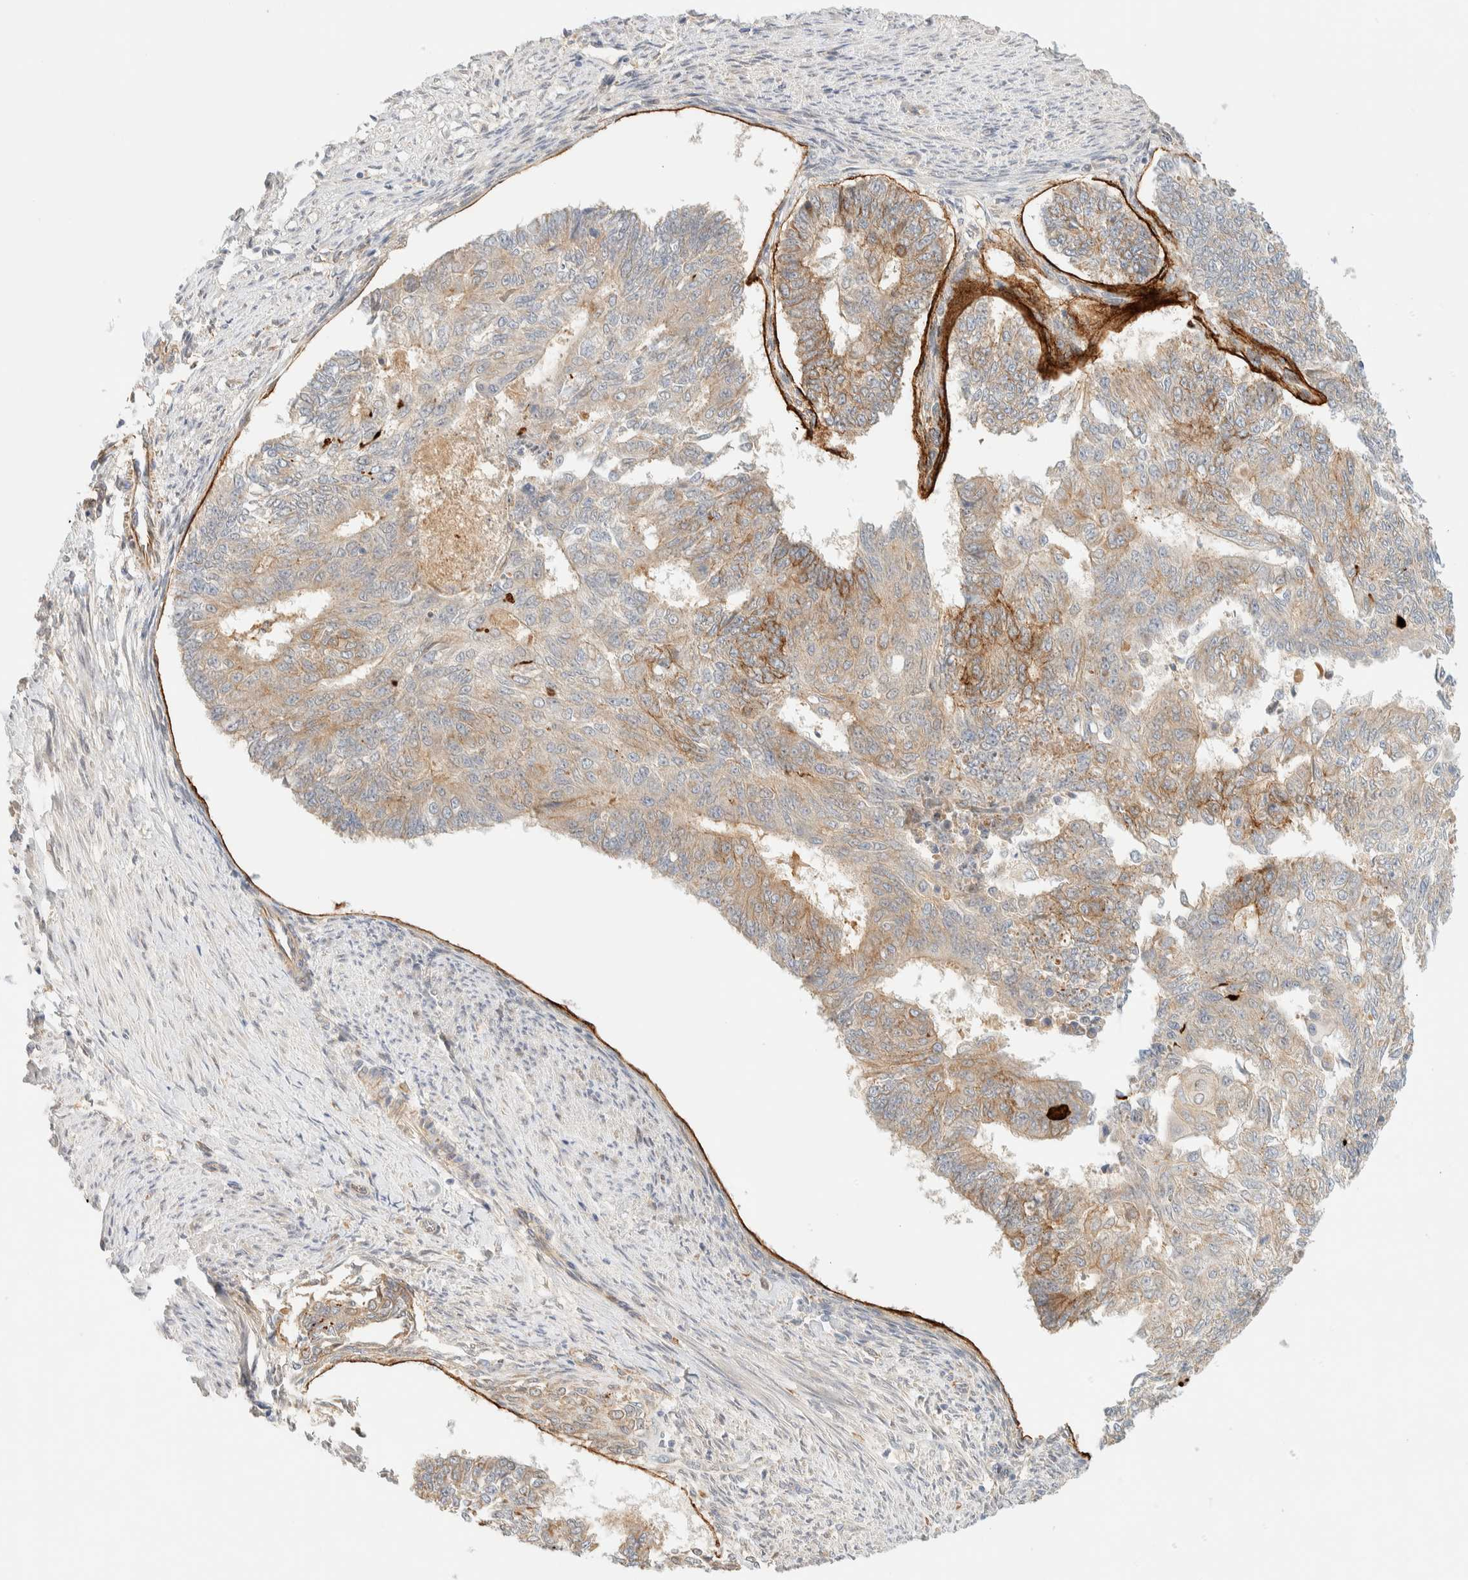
{"staining": {"intensity": "weak", "quantity": ">75%", "location": "cytoplasmic/membranous"}, "tissue": "endometrial cancer", "cell_type": "Tumor cells", "image_type": "cancer", "snomed": [{"axis": "morphology", "description": "Adenocarcinoma, NOS"}, {"axis": "topography", "description": "Endometrium"}], "caption": "The image demonstrates a brown stain indicating the presence of a protein in the cytoplasmic/membranous of tumor cells in adenocarcinoma (endometrial). The protein of interest is stained brown, and the nuclei are stained in blue (DAB (3,3'-diaminobenzidine) IHC with brightfield microscopy, high magnification).", "gene": "FAT1", "patient": {"sex": "female", "age": 32}}